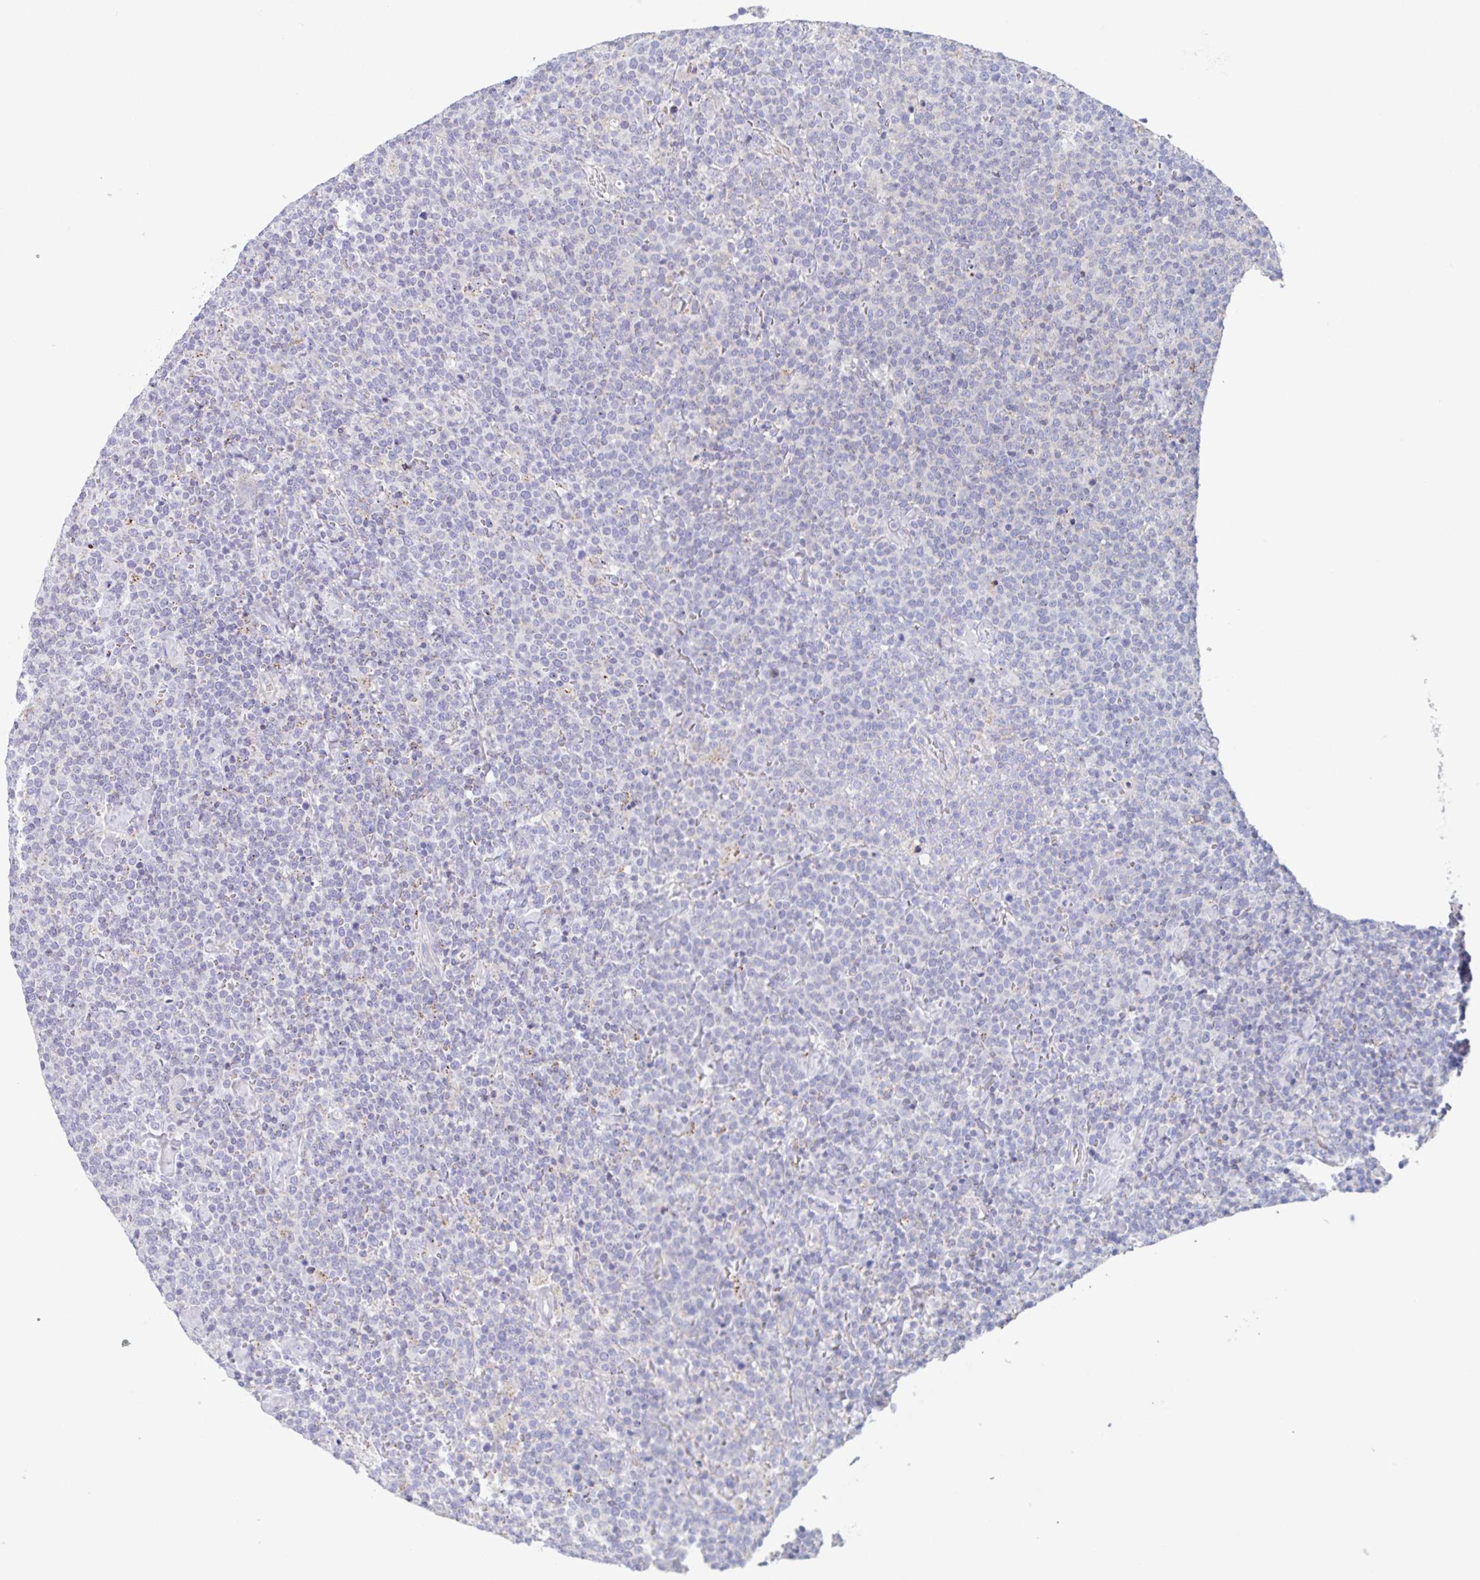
{"staining": {"intensity": "negative", "quantity": "none", "location": "none"}, "tissue": "lymphoma", "cell_type": "Tumor cells", "image_type": "cancer", "snomed": [{"axis": "morphology", "description": "Malignant lymphoma, non-Hodgkin's type, High grade"}, {"axis": "topography", "description": "Lymph node"}], "caption": "A photomicrograph of high-grade malignant lymphoma, non-Hodgkin's type stained for a protein shows no brown staining in tumor cells. Nuclei are stained in blue.", "gene": "CHMP5", "patient": {"sex": "male", "age": 61}}